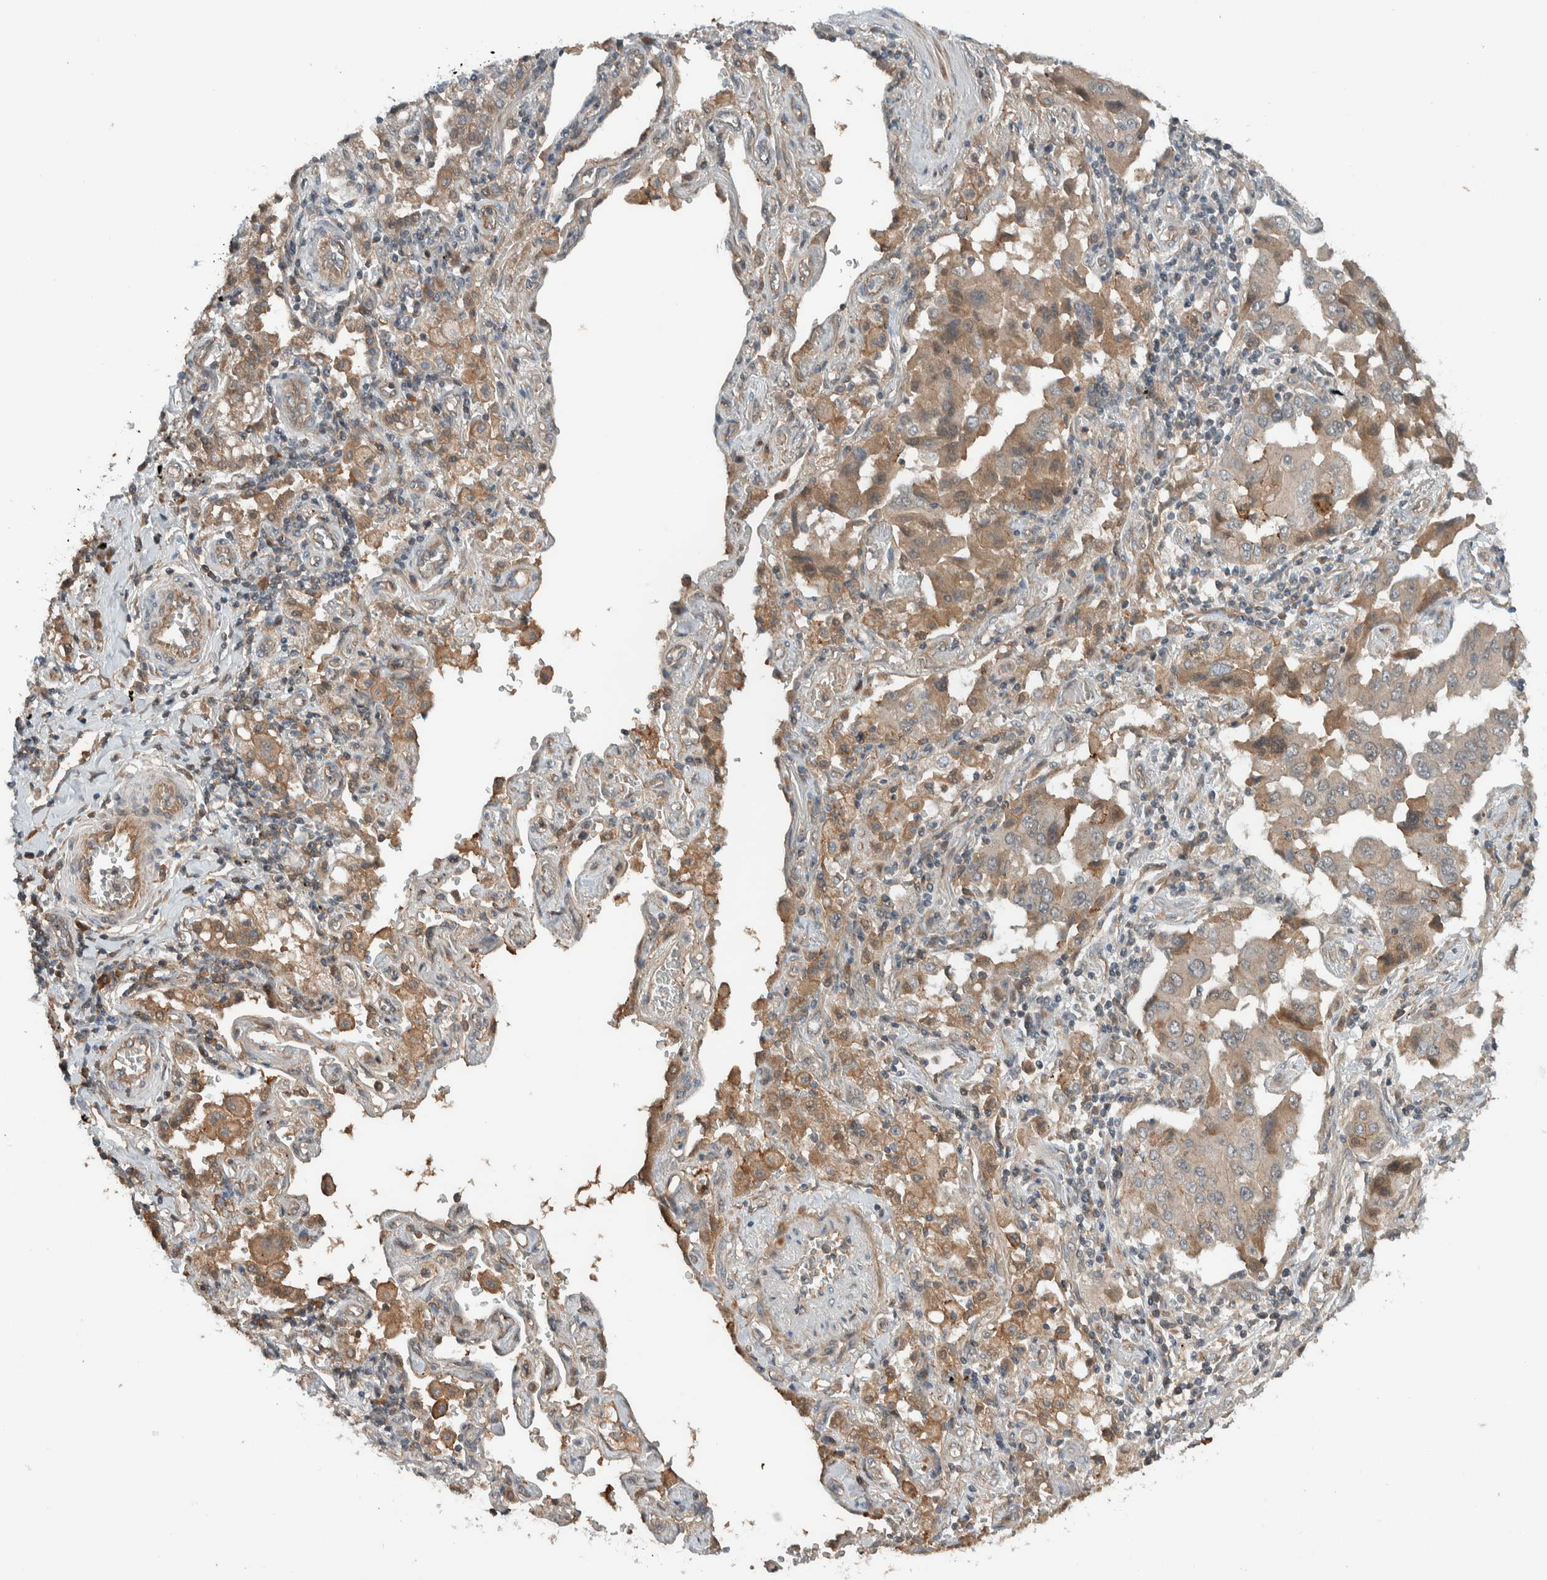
{"staining": {"intensity": "moderate", "quantity": ">75%", "location": "cytoplasmic/membranous"}, "tissue": "lung cancer", "cell_type": "Tumor cells", "image_type": "cancer", "snomed": [{"axis": "morphology", "description": "Adenocarcinoma, NOS"}, {"axis": "topography", "description": "Lung"}], "caption": "DAB immunohistochemical staining of lung cancer (adenocarcinoma) shows moderate cytoplasmic/membranous protein expression in about >75% of tumor cells.", "gene": "ARMC7", "patient": {"sex": "female", "age": 65}}